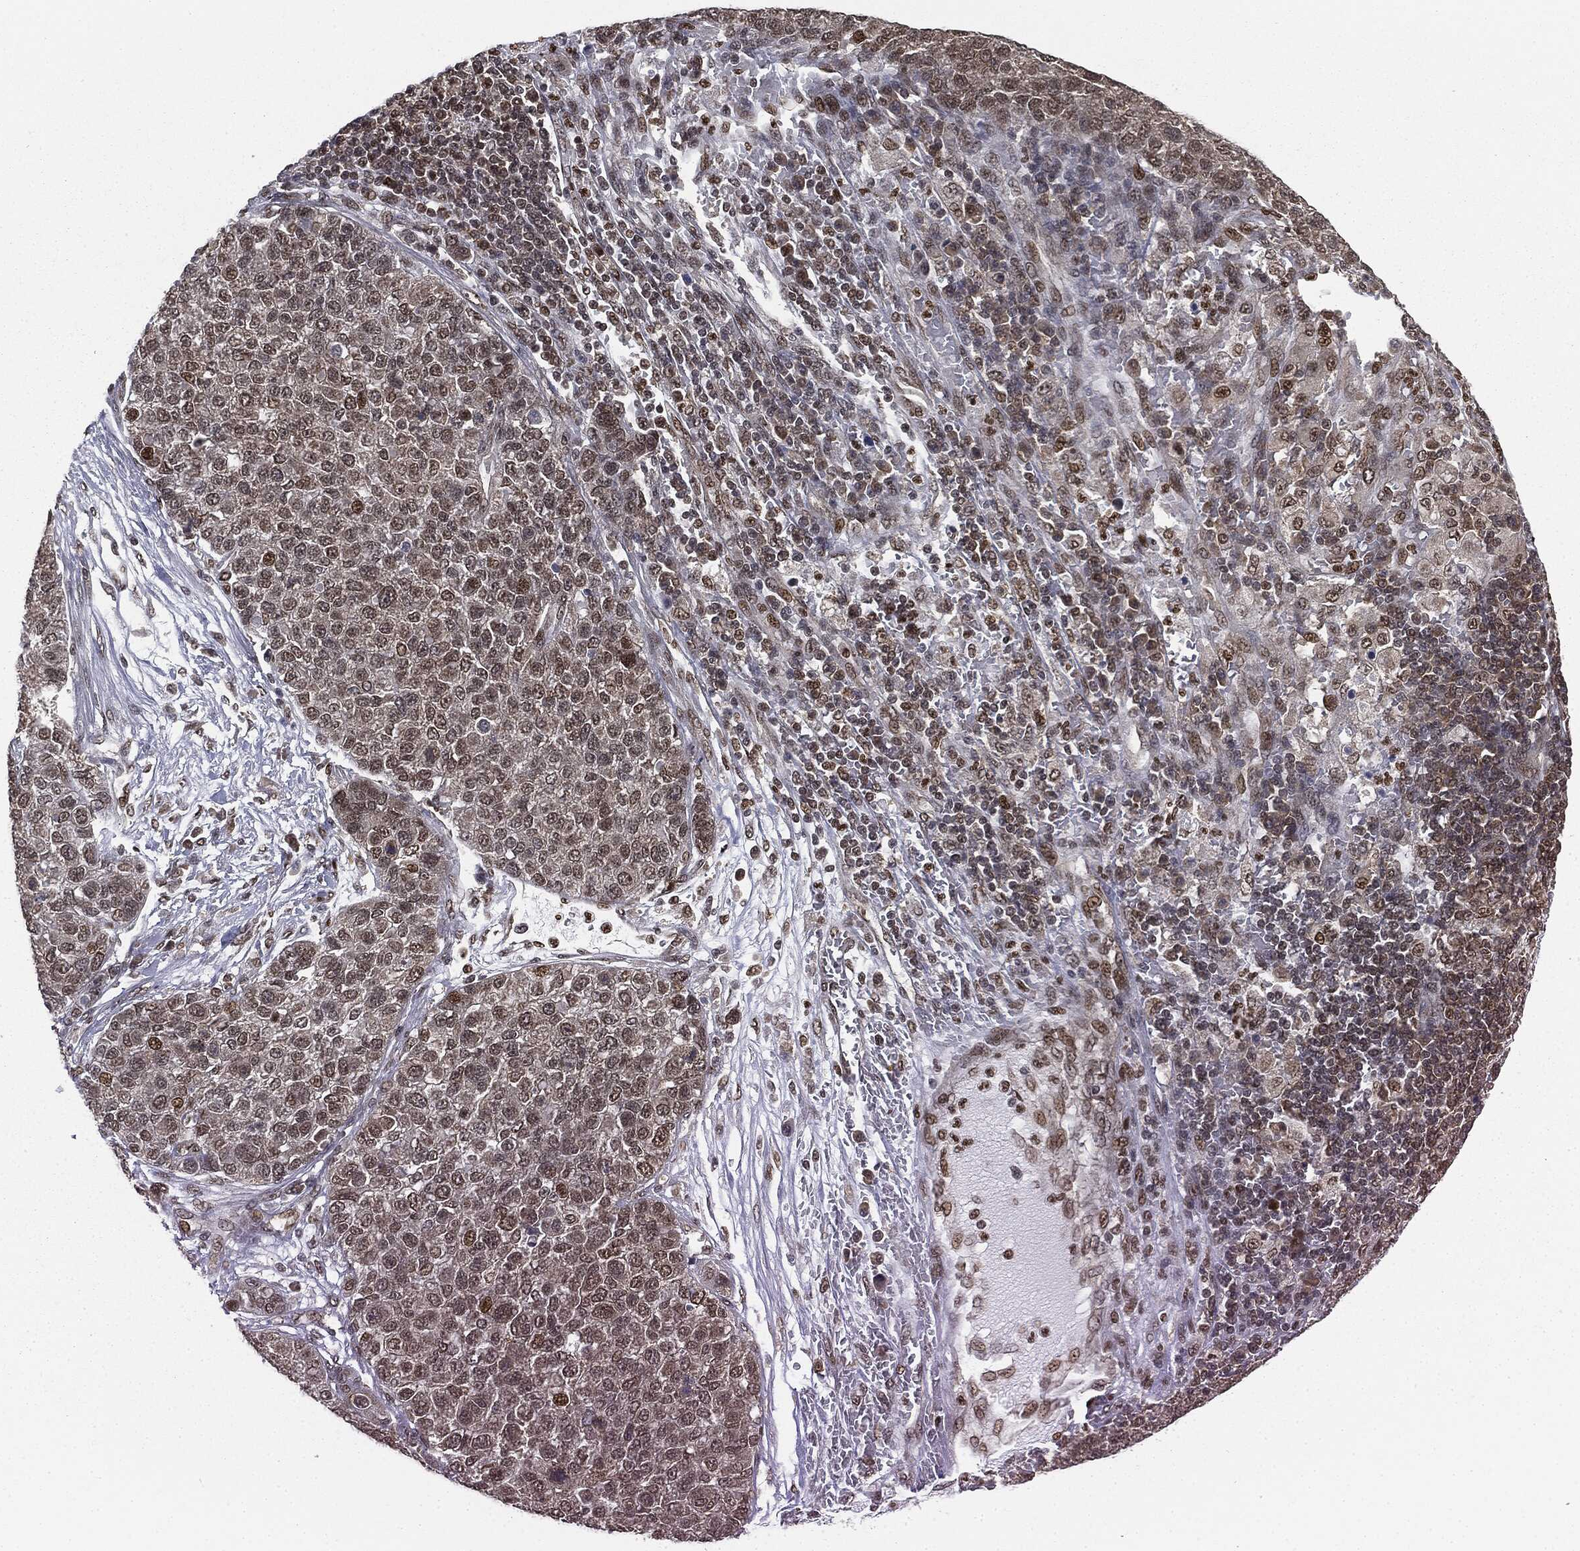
{"staining": {"intensity": "weak", "quantity": "25%-75%", "location": "nuclear"}, "tissue": "pancreatic cancer", "cell_type": "Tumor cells", "image_type": "cancer", "snomed": [{"axis": "morphology", "description": "Adenocarcinoma, NOS"}, {"axis": "topography", "description": "Pancreas"}], "caption": "A high-resolution micrograph shows immunohistochemistry (IHC) staining of pancreatic cancer (adenocarcinoma), which demonstrates weak nuclear positivity in about 25%-75% of tumor cells. Immunohistochemistry (ihc) stains the protein in brown and the nuclei are stained blue.", "gene": "TBC1D22A", "patient": {"sex": "female", "age": 61}}